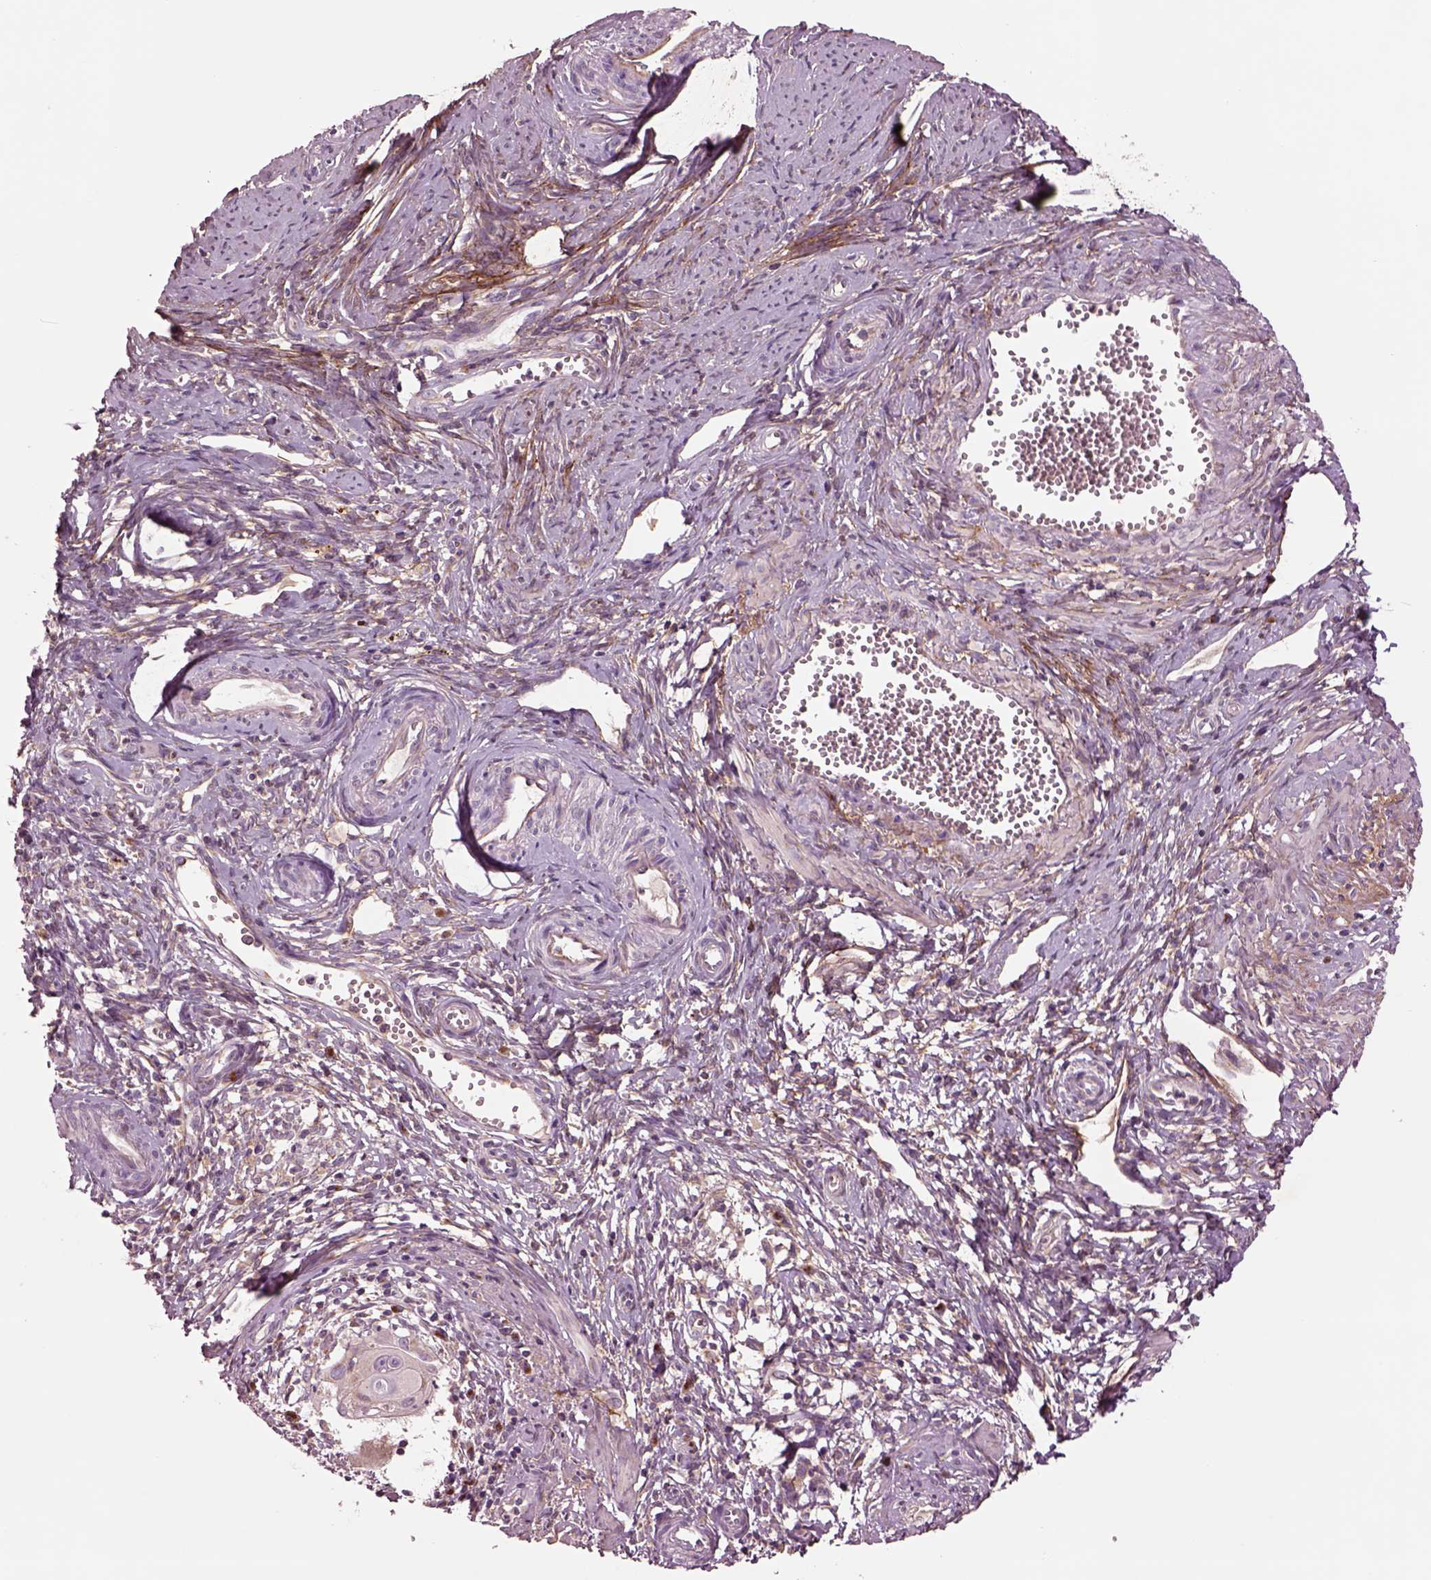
{"staining": {"intensity": "negative", "quantity": "none", "location": "none"}, "tissue": "cervical cancer", "cell_type": "Tumor cells", "image_type": "cancer", "snomed": [{"axis": "morphology", "description": "Squamous cell carcinoma, NOS"}, {"axis": "topography", "description": "Cervix"}], "caption": "There is no significant positivity in tumor cells of cervical cancer. Nuclei are stained in blue.", "gene": "SEC23A", "patient": {"sex": "female", "age": 30}}